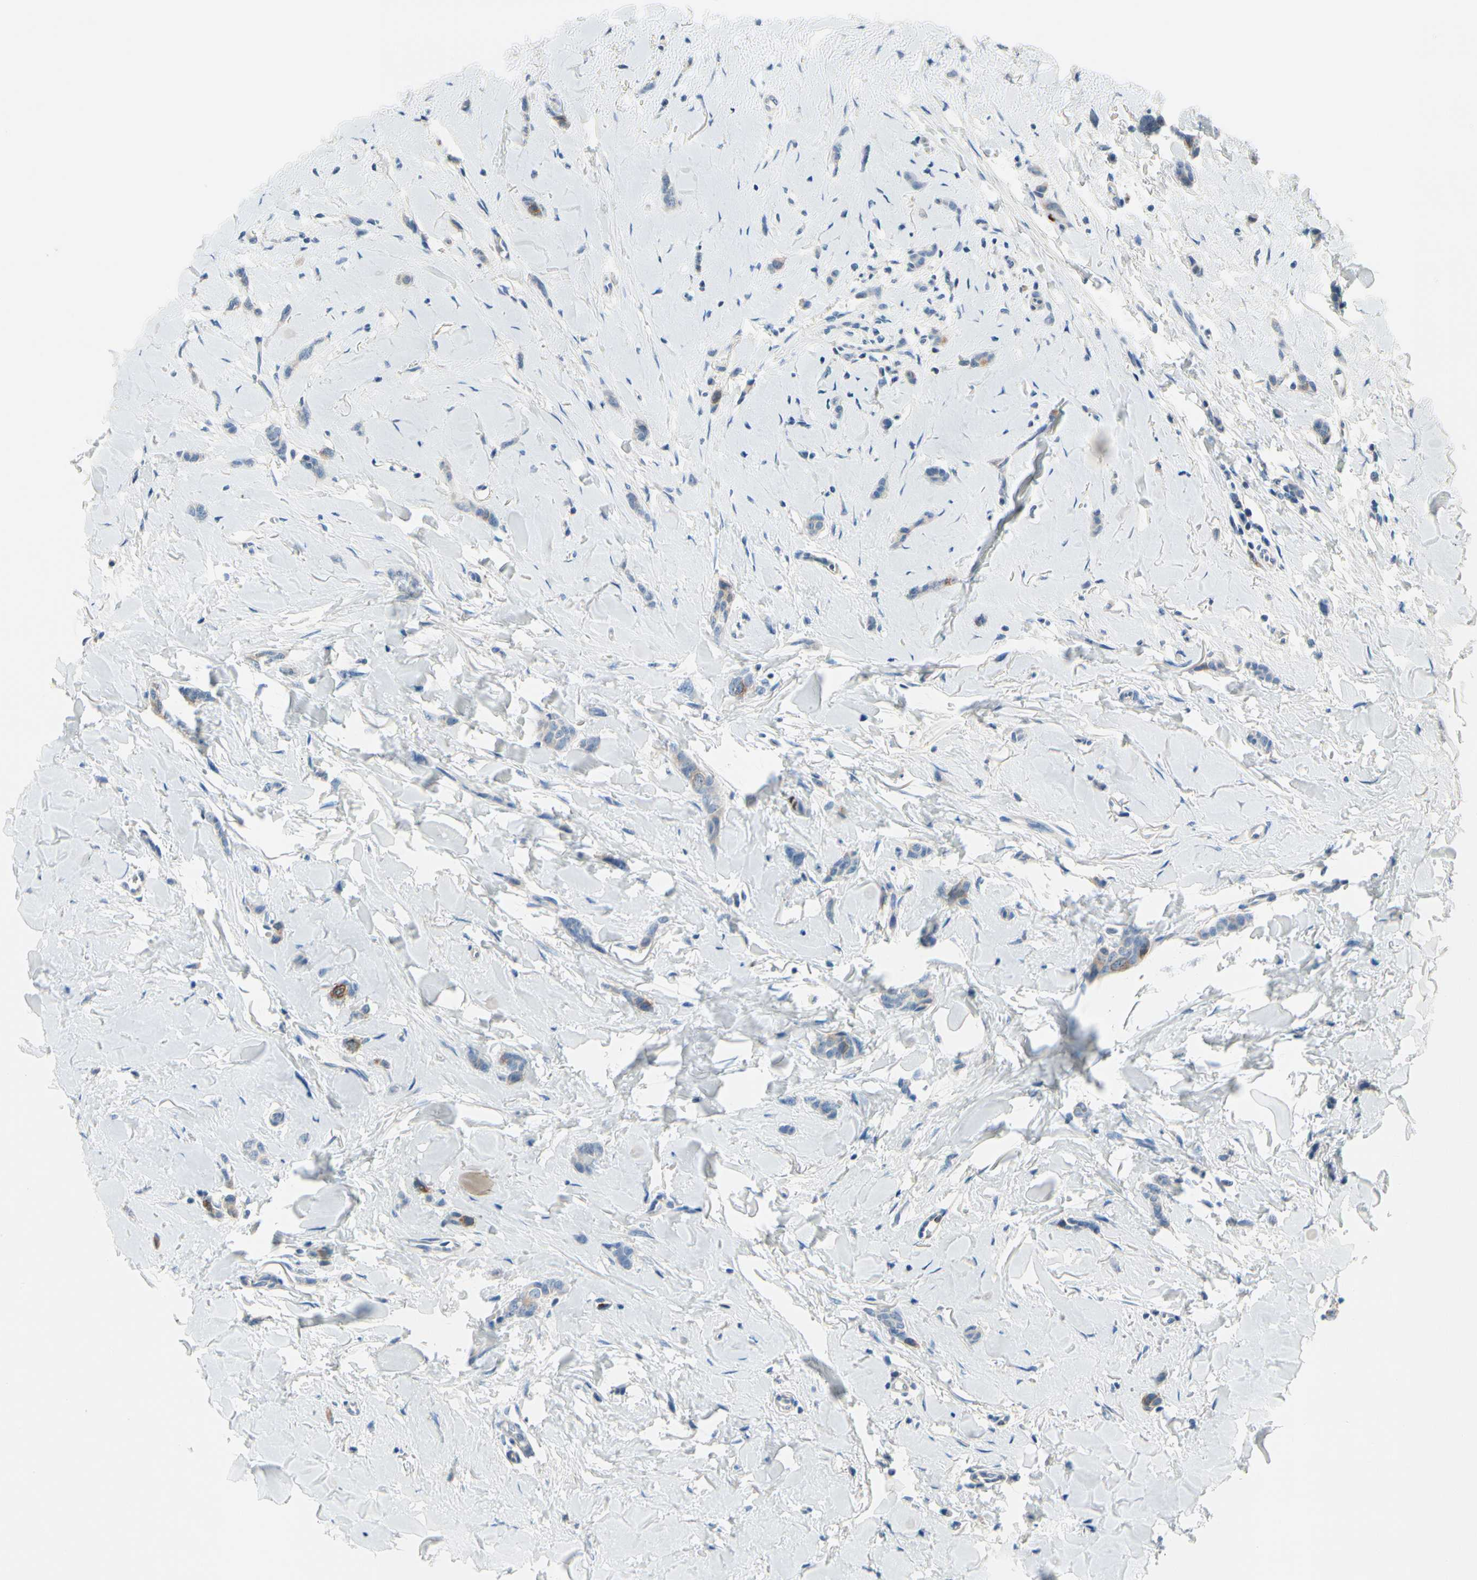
{"staining": {"intensity": "moderate", "quantity": "<25%", "location": "cytoplasmic/membranous"}, "tissue": "breast cancer", "cell_type": "Tumor cells", "image_type": "cancer", "snomed": [{"axis": "morphology", "description": "Lobular carcinoma"}, {"axis": "topography", "description": "Skin"}, {"axis": "topography", "description": "Breast"}], "caption": "Lobular carcinoma (breast) was stained to show a protein in brown. There is low levels of moderate cytoplasmic/membranous positivity in about <25% of tumor cells.", "gene": "CKAP2", "patient": {"sex": "female", "age": 46}}